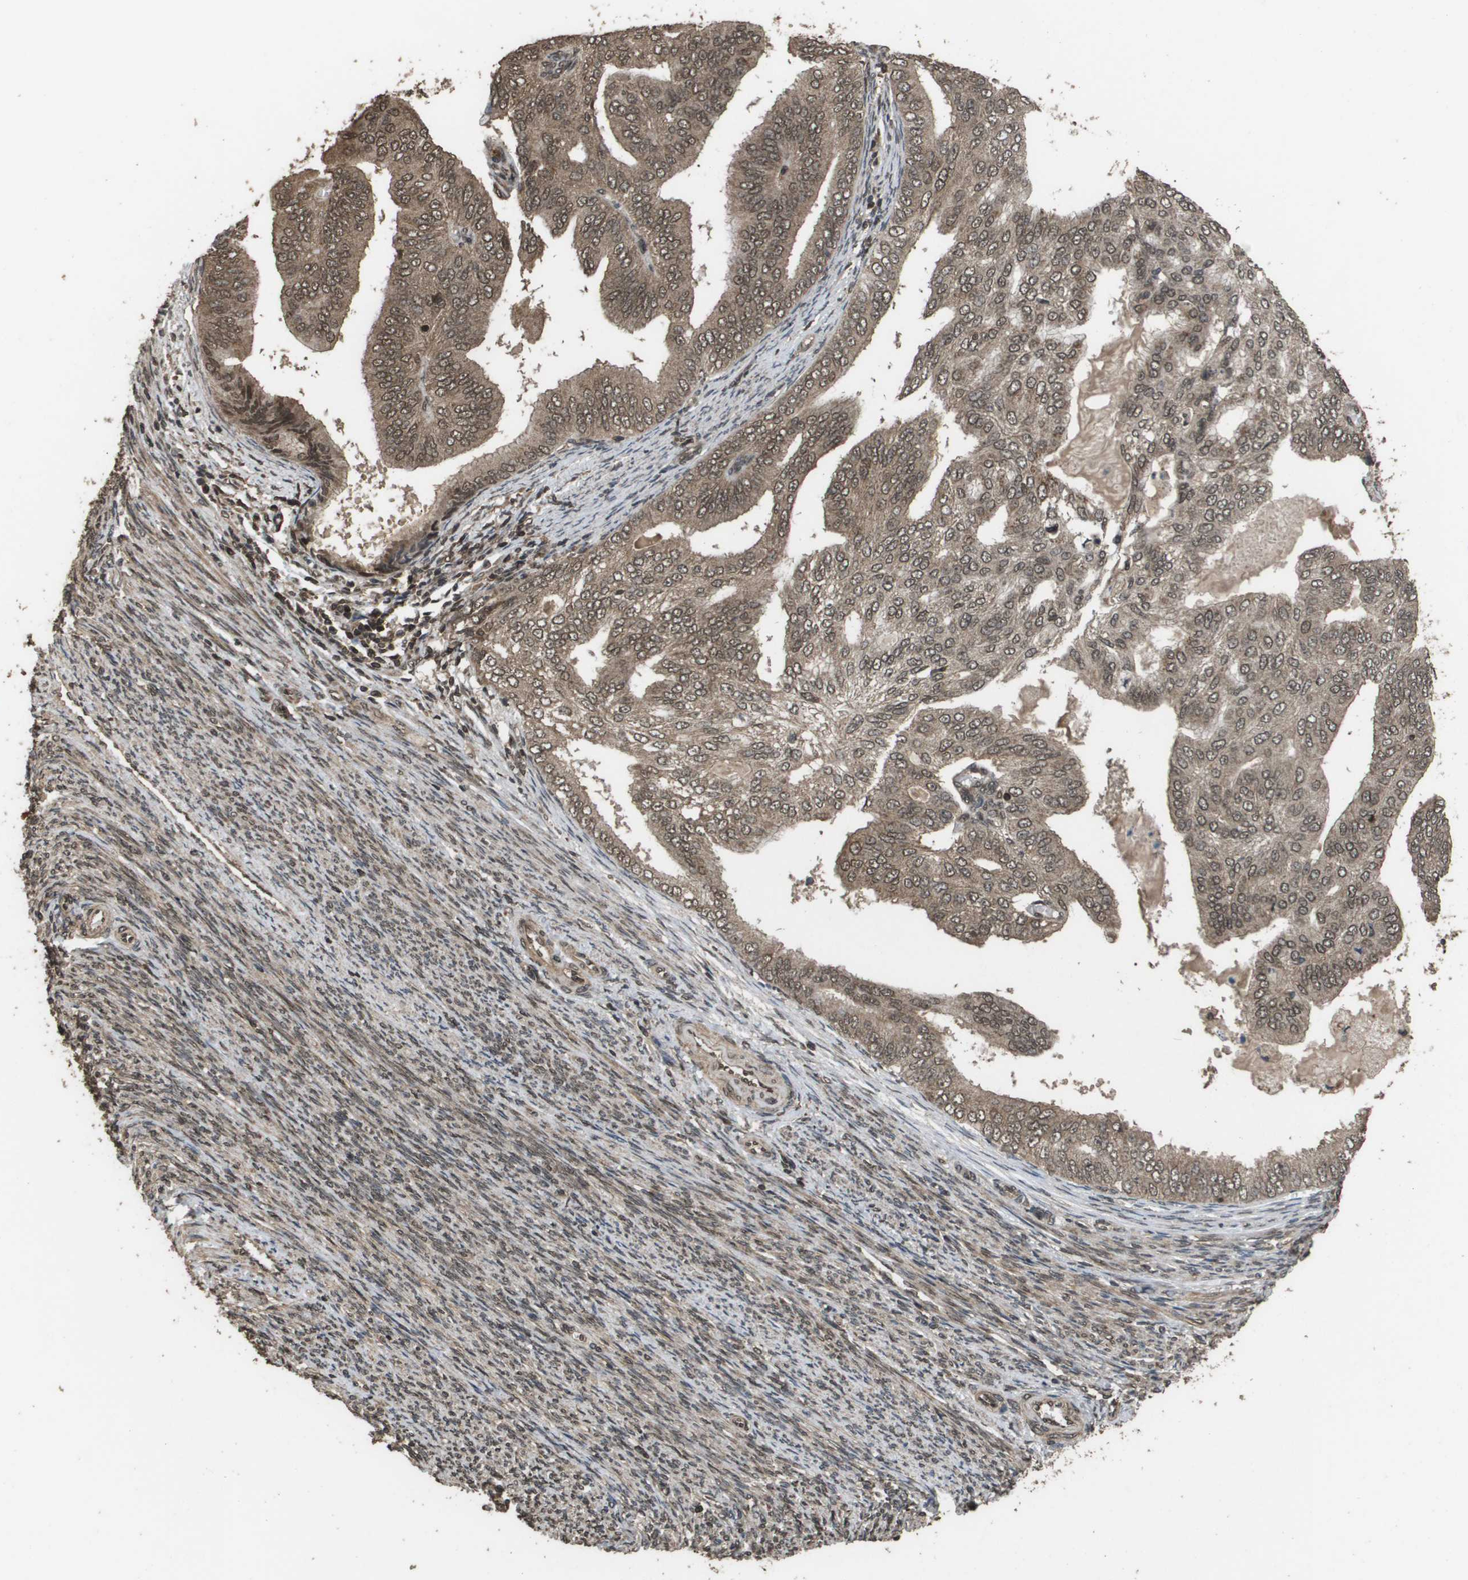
{"staining": {"intensity": "moderate", "quantity": ">75%", "location": "cytoplasmic/membranous,nuclear"}, "tissue": "endometrial cancer", "cell_type": "Tumor cells", "image_type": "cancer", "snomed": [{"axis": "morphology", "description": "Adenocarcinoma, NOS"}, {"axis": "topography", "description": "Endometrium"}], "caption": "Human endometrial cancer (adenocarcinoma) stained with a brown dye reveals moderate cytoplasmic/membranous and nuclear positive positivity in approximately >75% of tumor cells.", "gene": "AXIN2", "patient": {"sex": "female", "age": 58}}